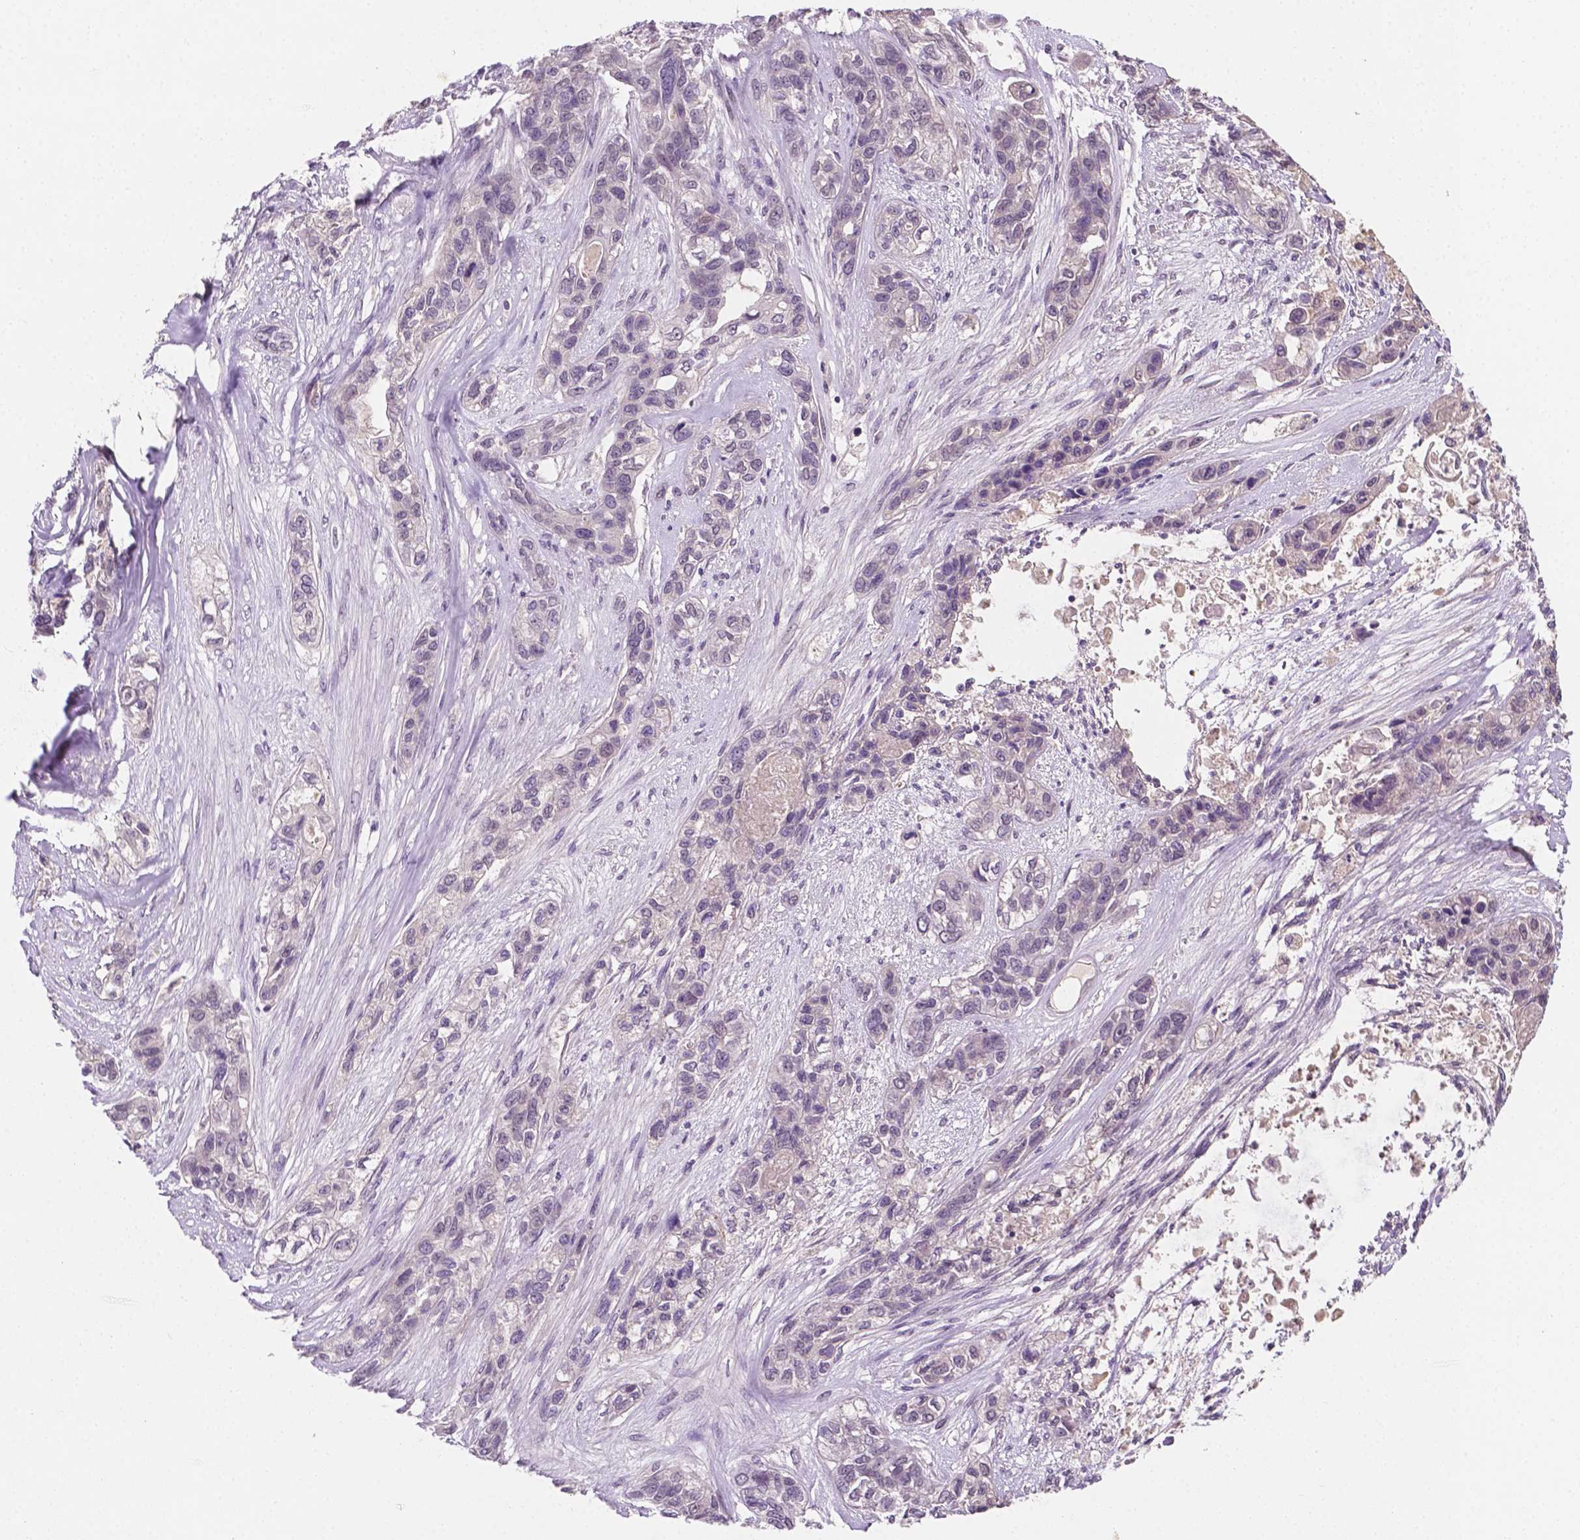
{"staining": {"intensity": "negative", "quantity": "none", "location": "none"}, "tissue": "lung cancer", "cell_type": "Tumor cells", "image_type": "cancer", "snomed": [{"axis": "morphology", "description": "Squamous cell carcinoma, NOS"}, {"axis": "topography", "description": "Lung"}], "caption": "Immunohistochemical staining of human lung squamous cell carcinoma reveals no significant positivity in tumor cells.", "gene": "MROH6", "patient": {"sex": "female", "age": 70}}